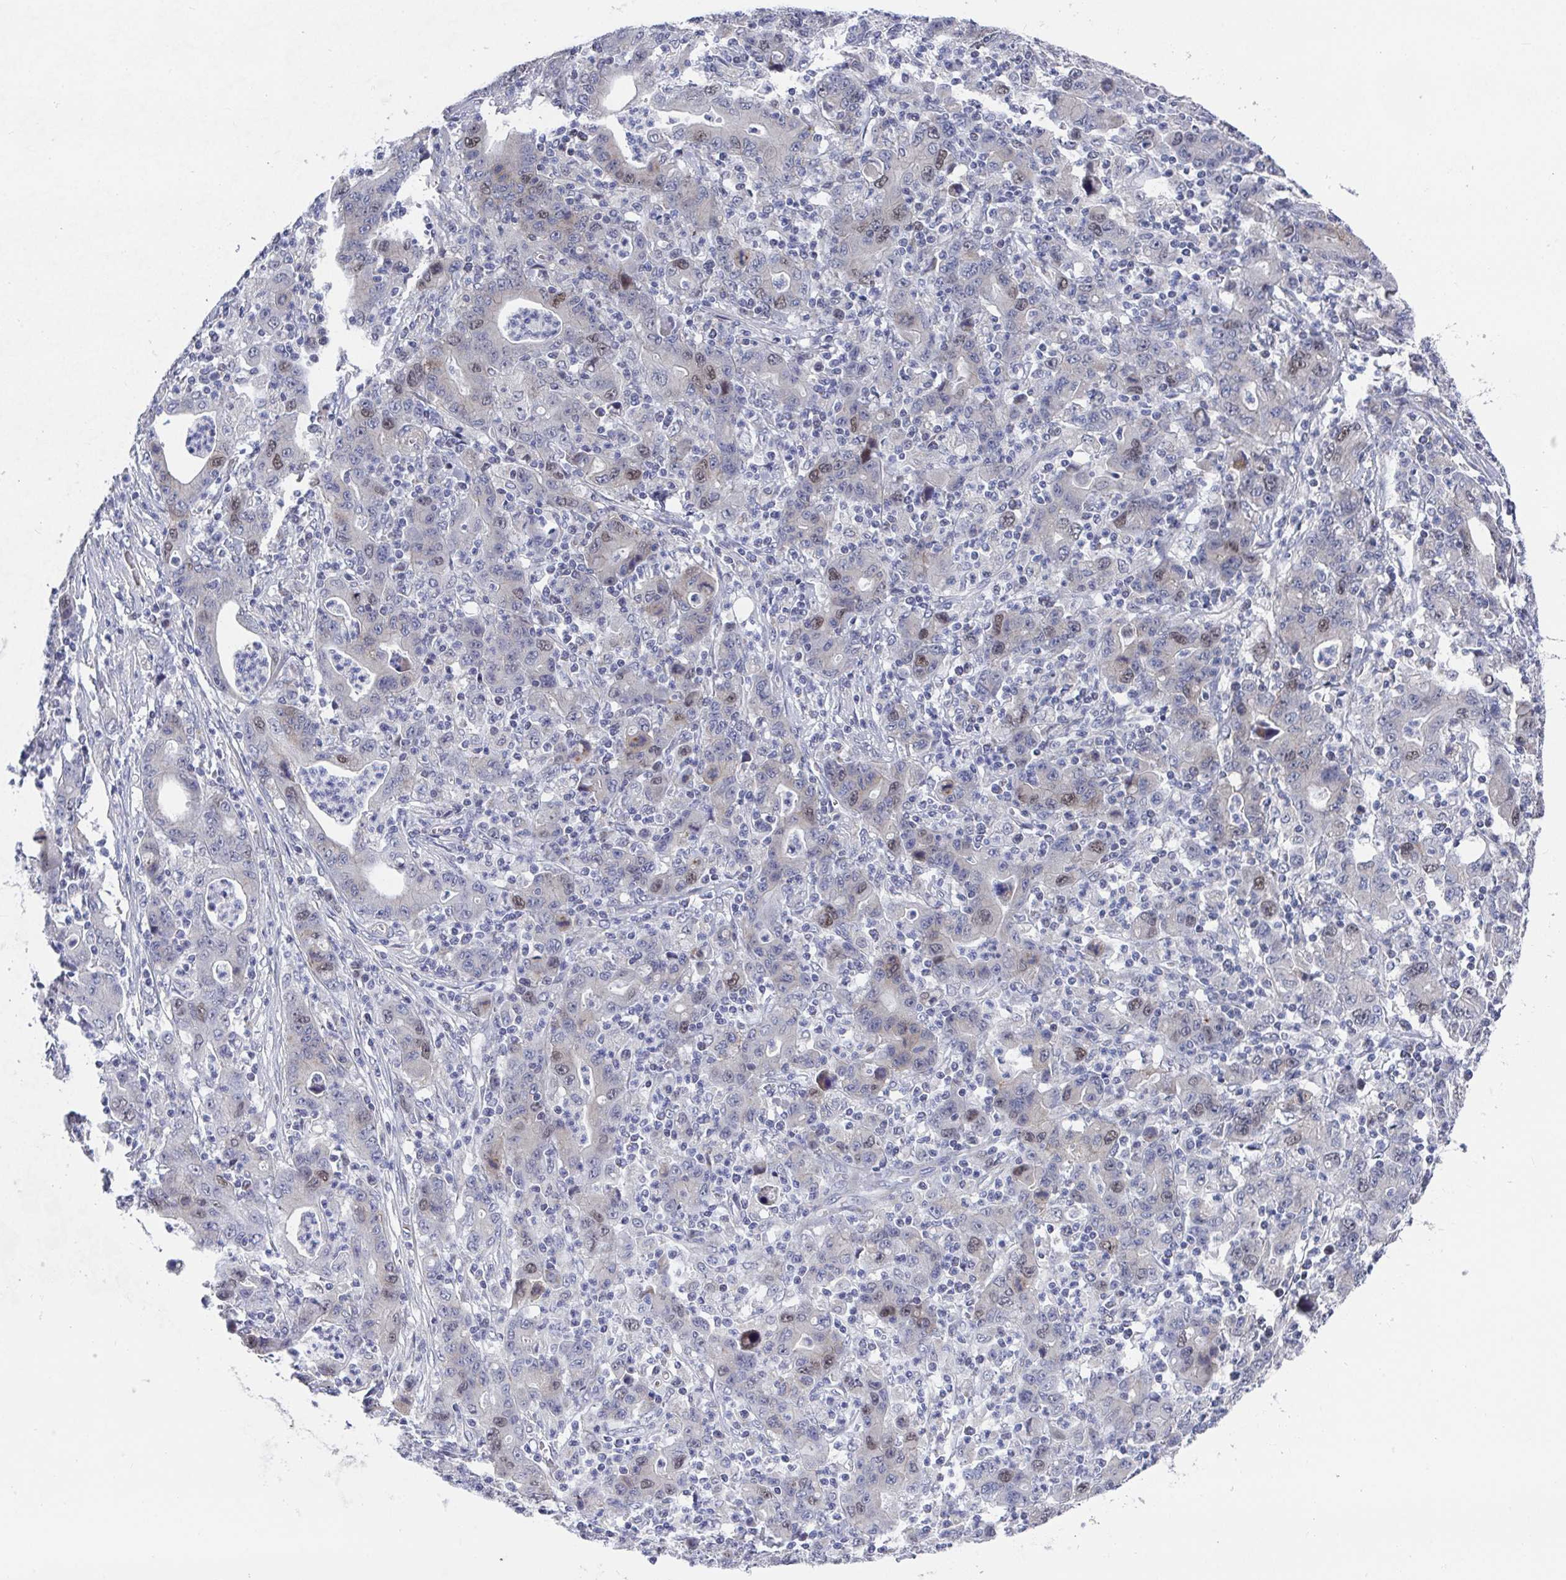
{"staining": {"intensity": "weak", "quantity": "<25%", "location": "nuclear"}, "tissue": "stomach cancer", "cell_type": "Tumor cells", "image_type": "cancer", "snomed": [{"axis": "morphology", "description": "Adenocarcinoma, NOS"}, {"axis": "topography", "description": "Stomach, upper"}], "caption": "IHC of stomach adenocarcinoma reveals no positivity in tumor cells. The staining is performed using DAB brown chromogen with nuclei counter-stained in using hematoxylin.", "gene": "ATP5F1C", "patient": {"sex": "male", "age": 69}}